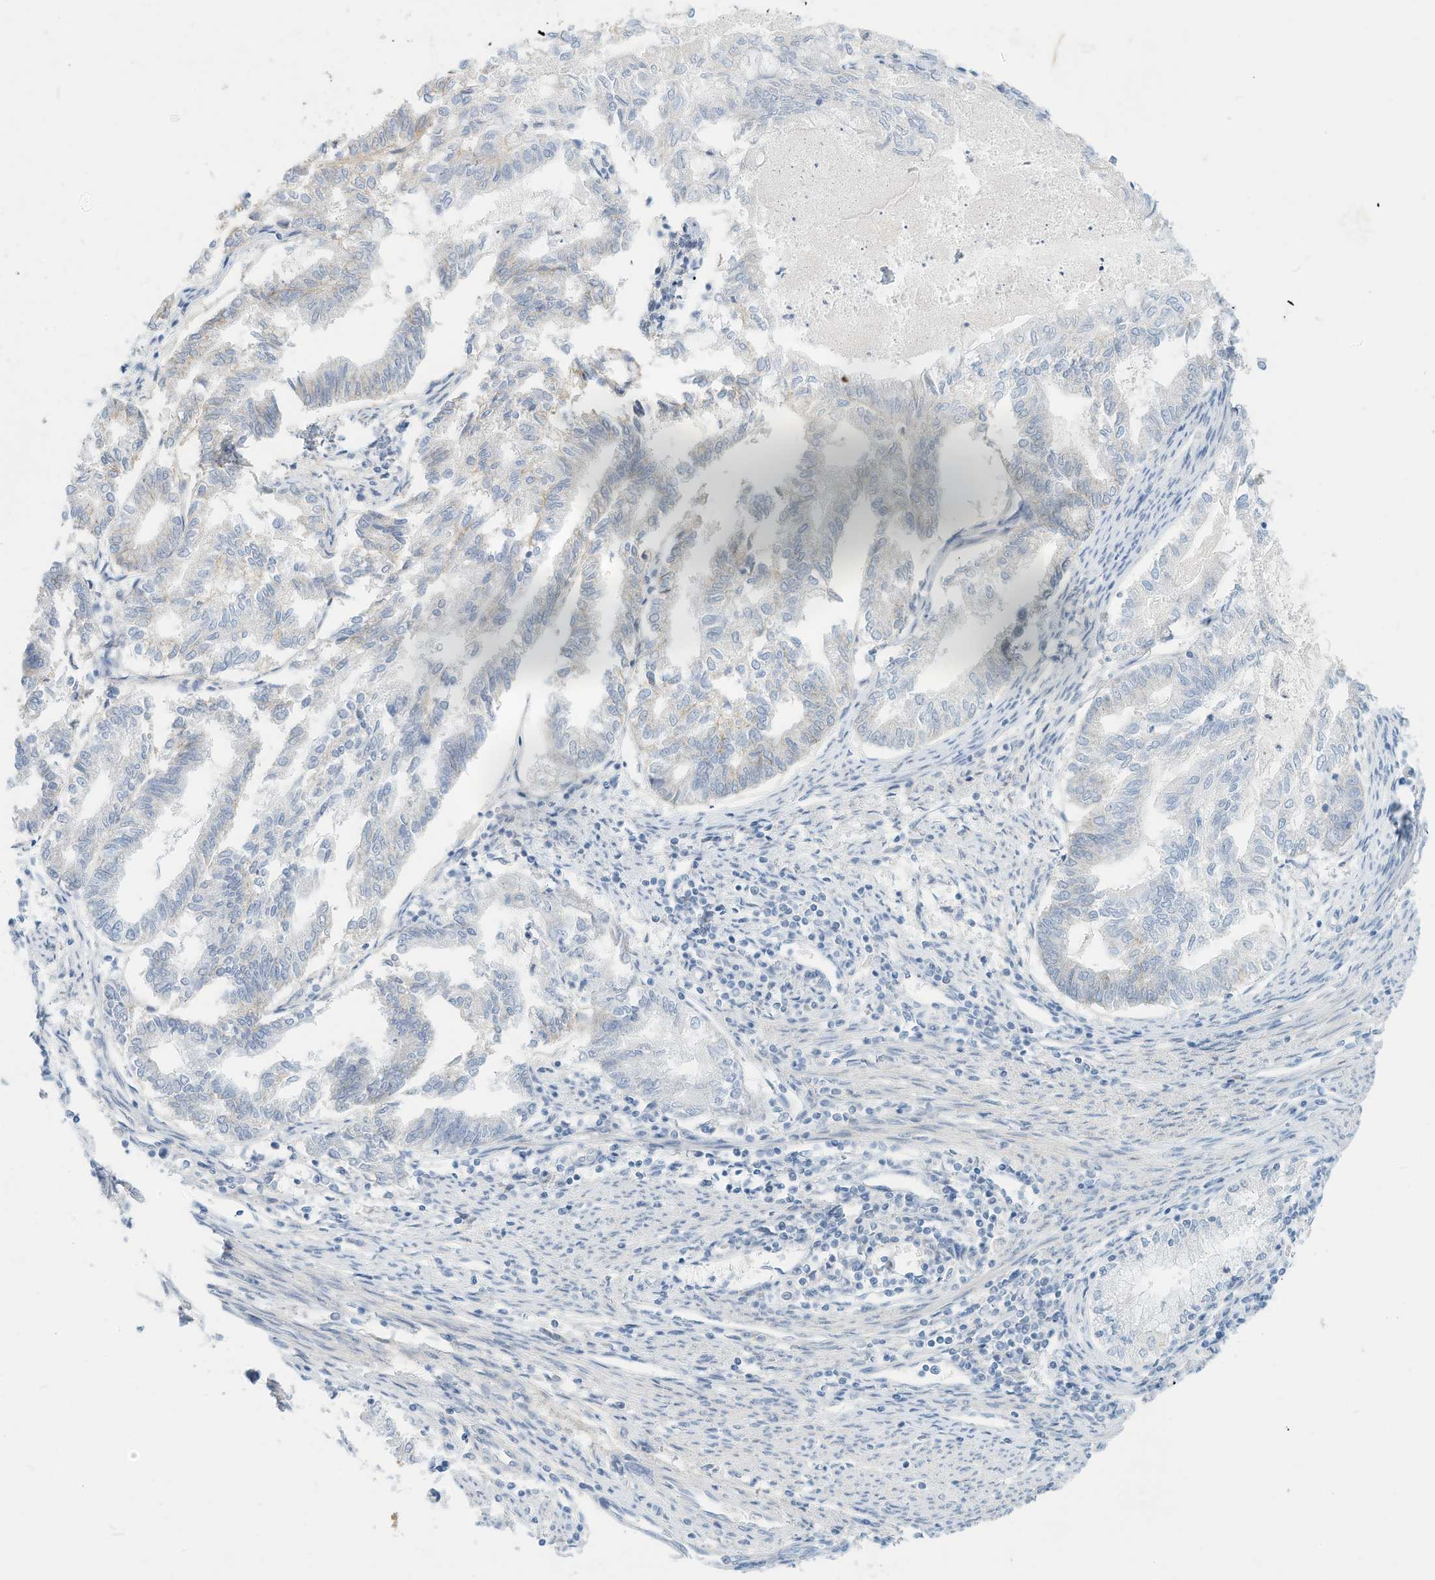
{"staining": {"intensity": "negative", "quantity": "none", "location": "none"}, "tissue": "endometrial cancer", "cell_type": "Tumor cells", "image_type": "cancer", "snomed": [{"axis": "morphology", "description": "Adenocarcinoma, NOS"}, {"axis": "topography", "description": "Endometrium"}], "caption": "This is an IHC image of adenocarcinoma (endometrial). There is no staining in tumor cells.", "gene": "SPOCD1", "patient": {"sex": "female", "age": 79}}